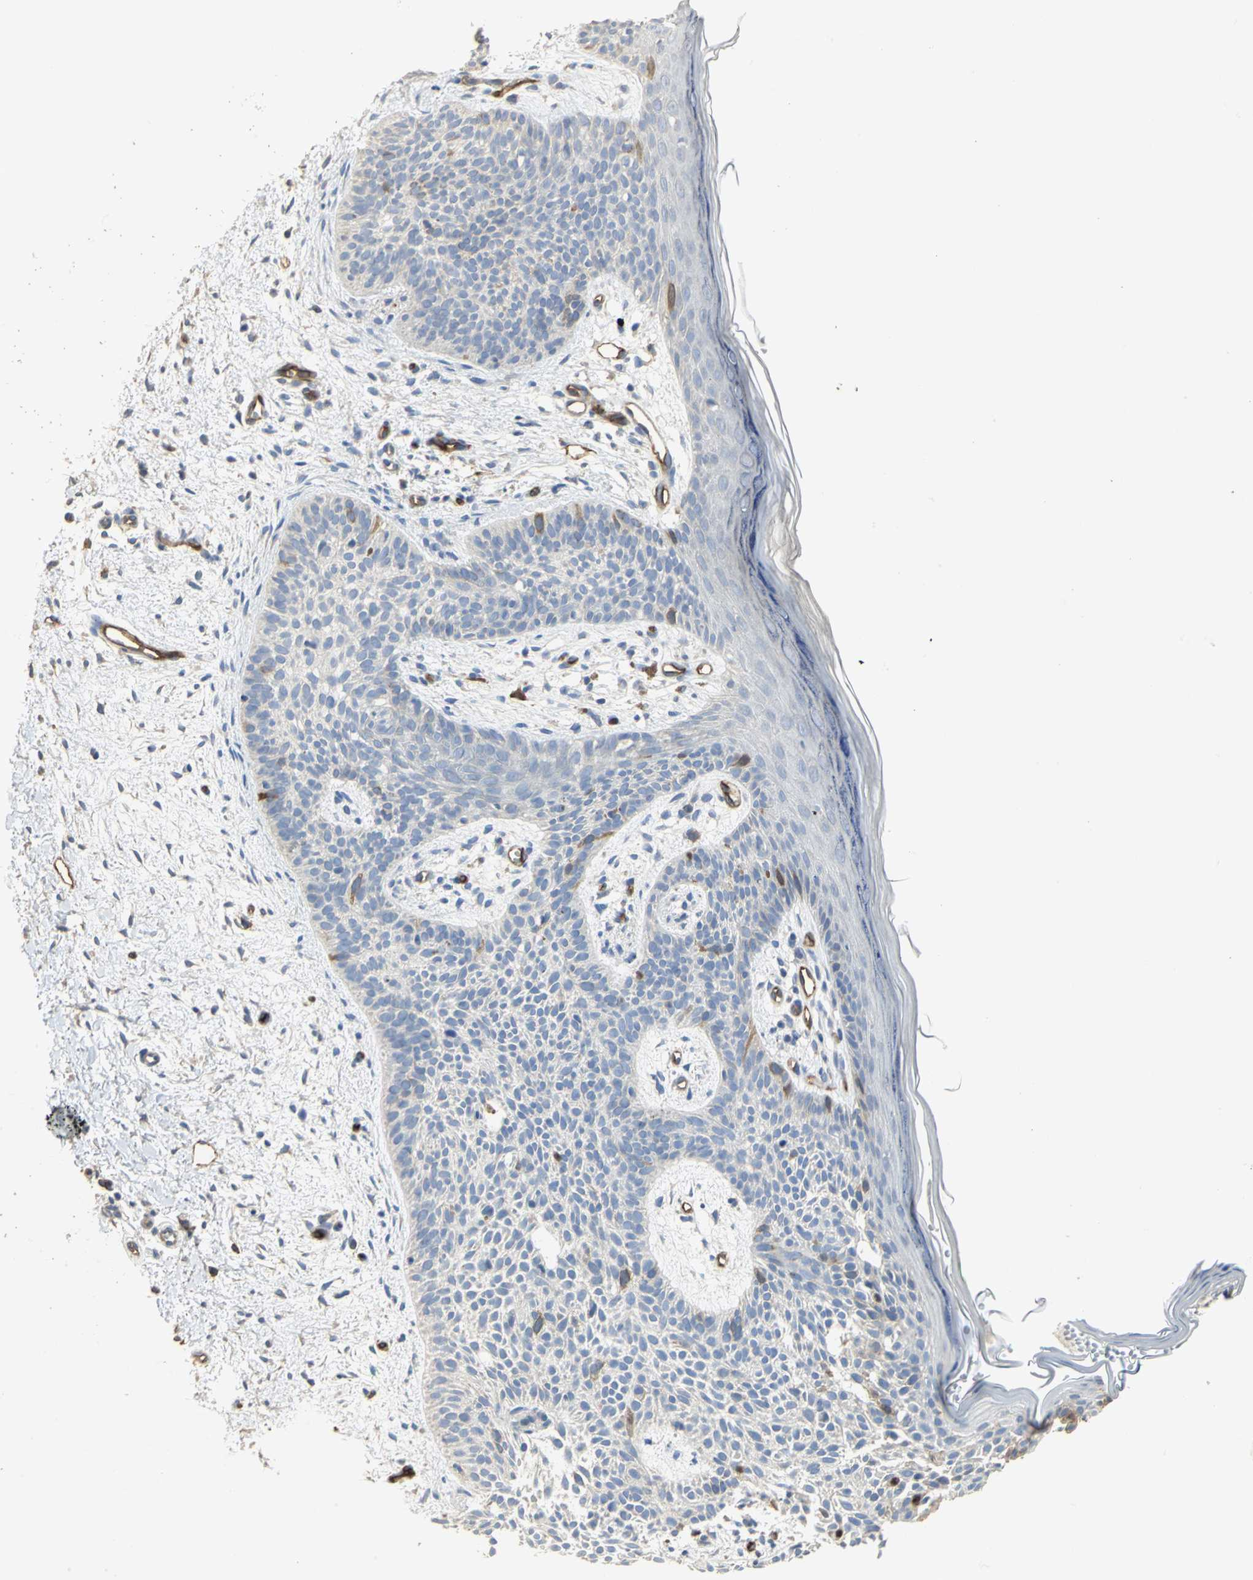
{"staining": {"intensity": "moderate", "quantity": "<25%", "location": "cytoplasmic/membranous"}, "tissue": "skin cancer", "cell_type": "Tumor cells", "image_type": "cancer", "snomed": [{"axis": "morphology", "description": "Normal tissue, NOS"}, {"axis": "morphology", "description": "Basal cell carcinoma"}, {"axis": "topography", "description": "Skin"}], "caption": "A histopathology image of human skin basal cell carcinoma stained for a protein reveals moderate cytoplasmic/membranous brown staining in tumor cells.", "gene": "DLGAP5", "patient": {"sex": "female", "age": 69}}